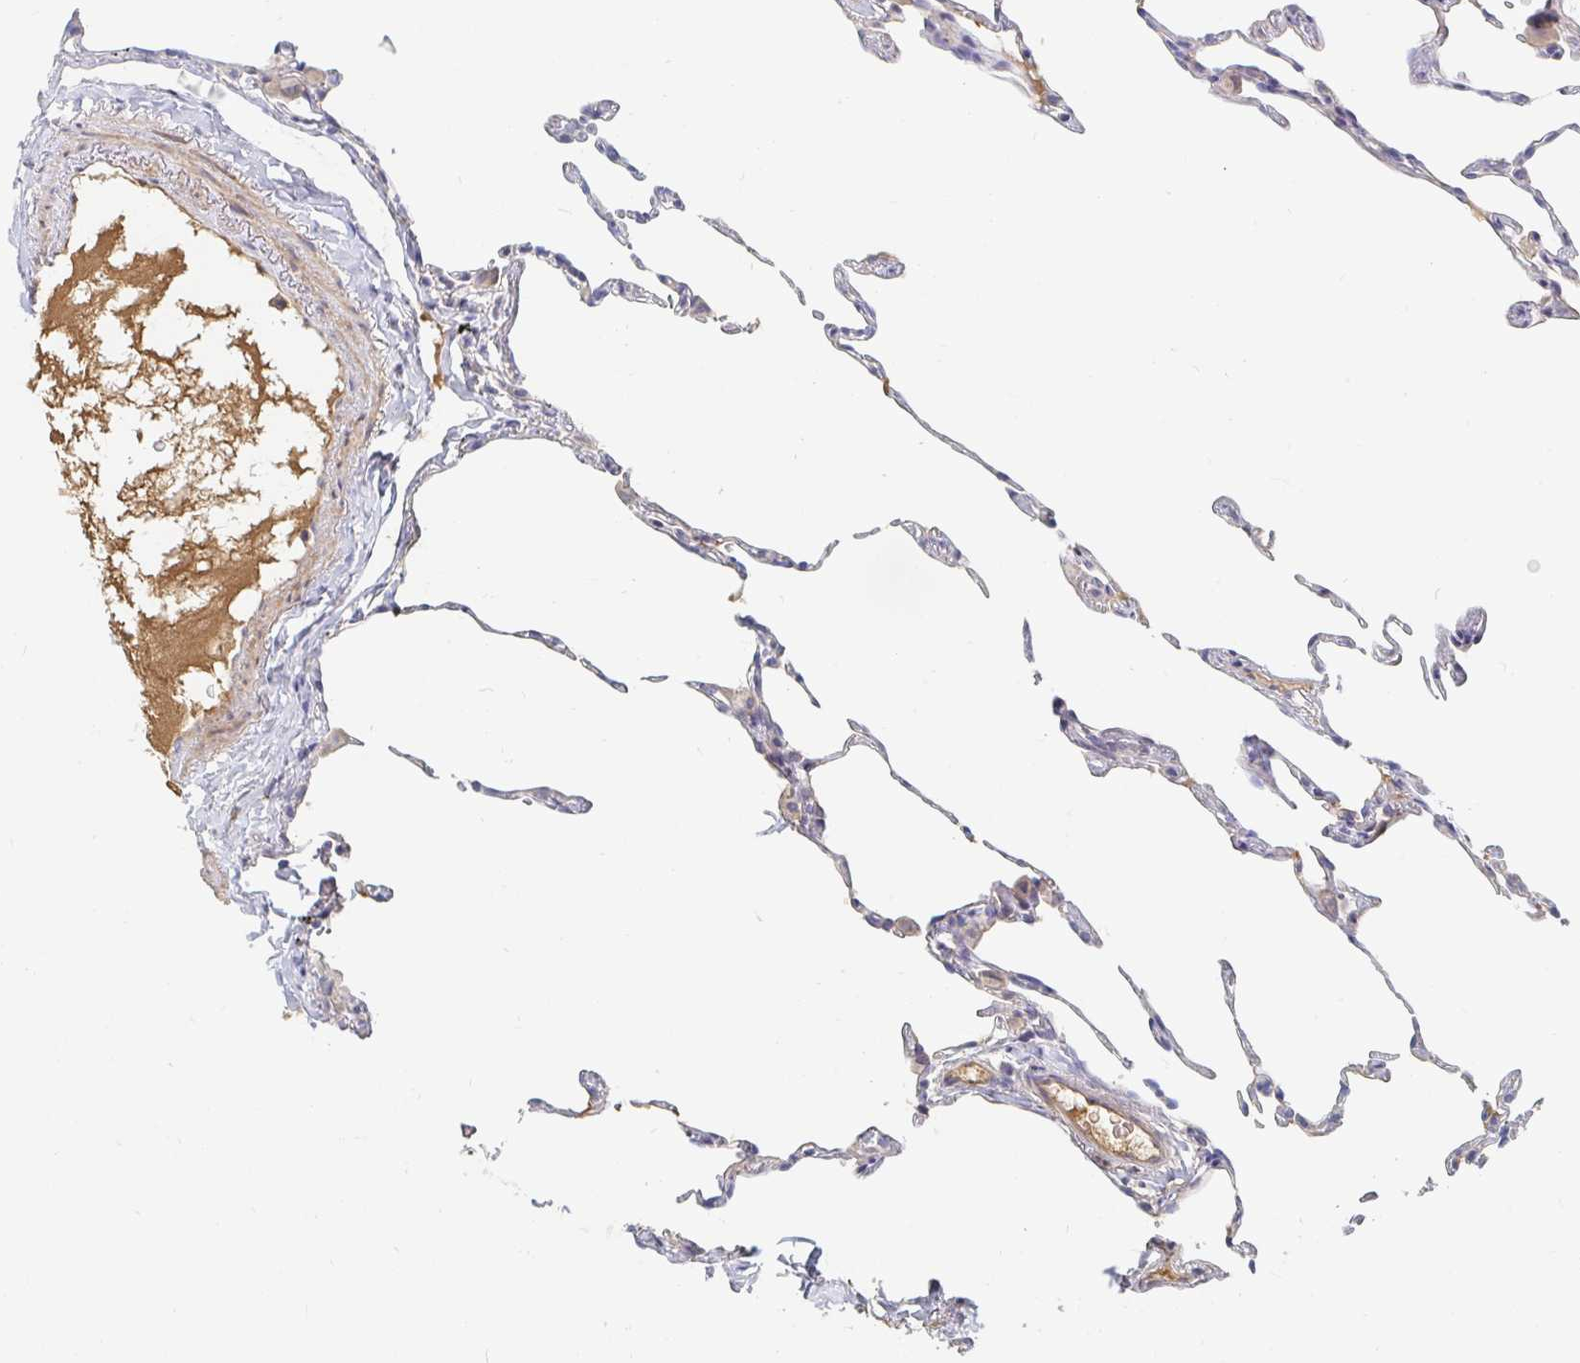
{"staining": {"intensity": "negative", "quantity": "none", "location": "none"}, "tissue": "lung", "cell_type": "Alveolar cells", "image_type": "normal", "snomed": [{"axis": "morphology", "description": "Normal tissue, NOS"}, {"axis": "topography", "description": "Lung"}], "caption": "Histopathology image shows no protein expression in alveolar cells of normal lung. Nuclei are stained in blue.", "gene": "NME9", "patient": {"sex": "female", "age": 57}}